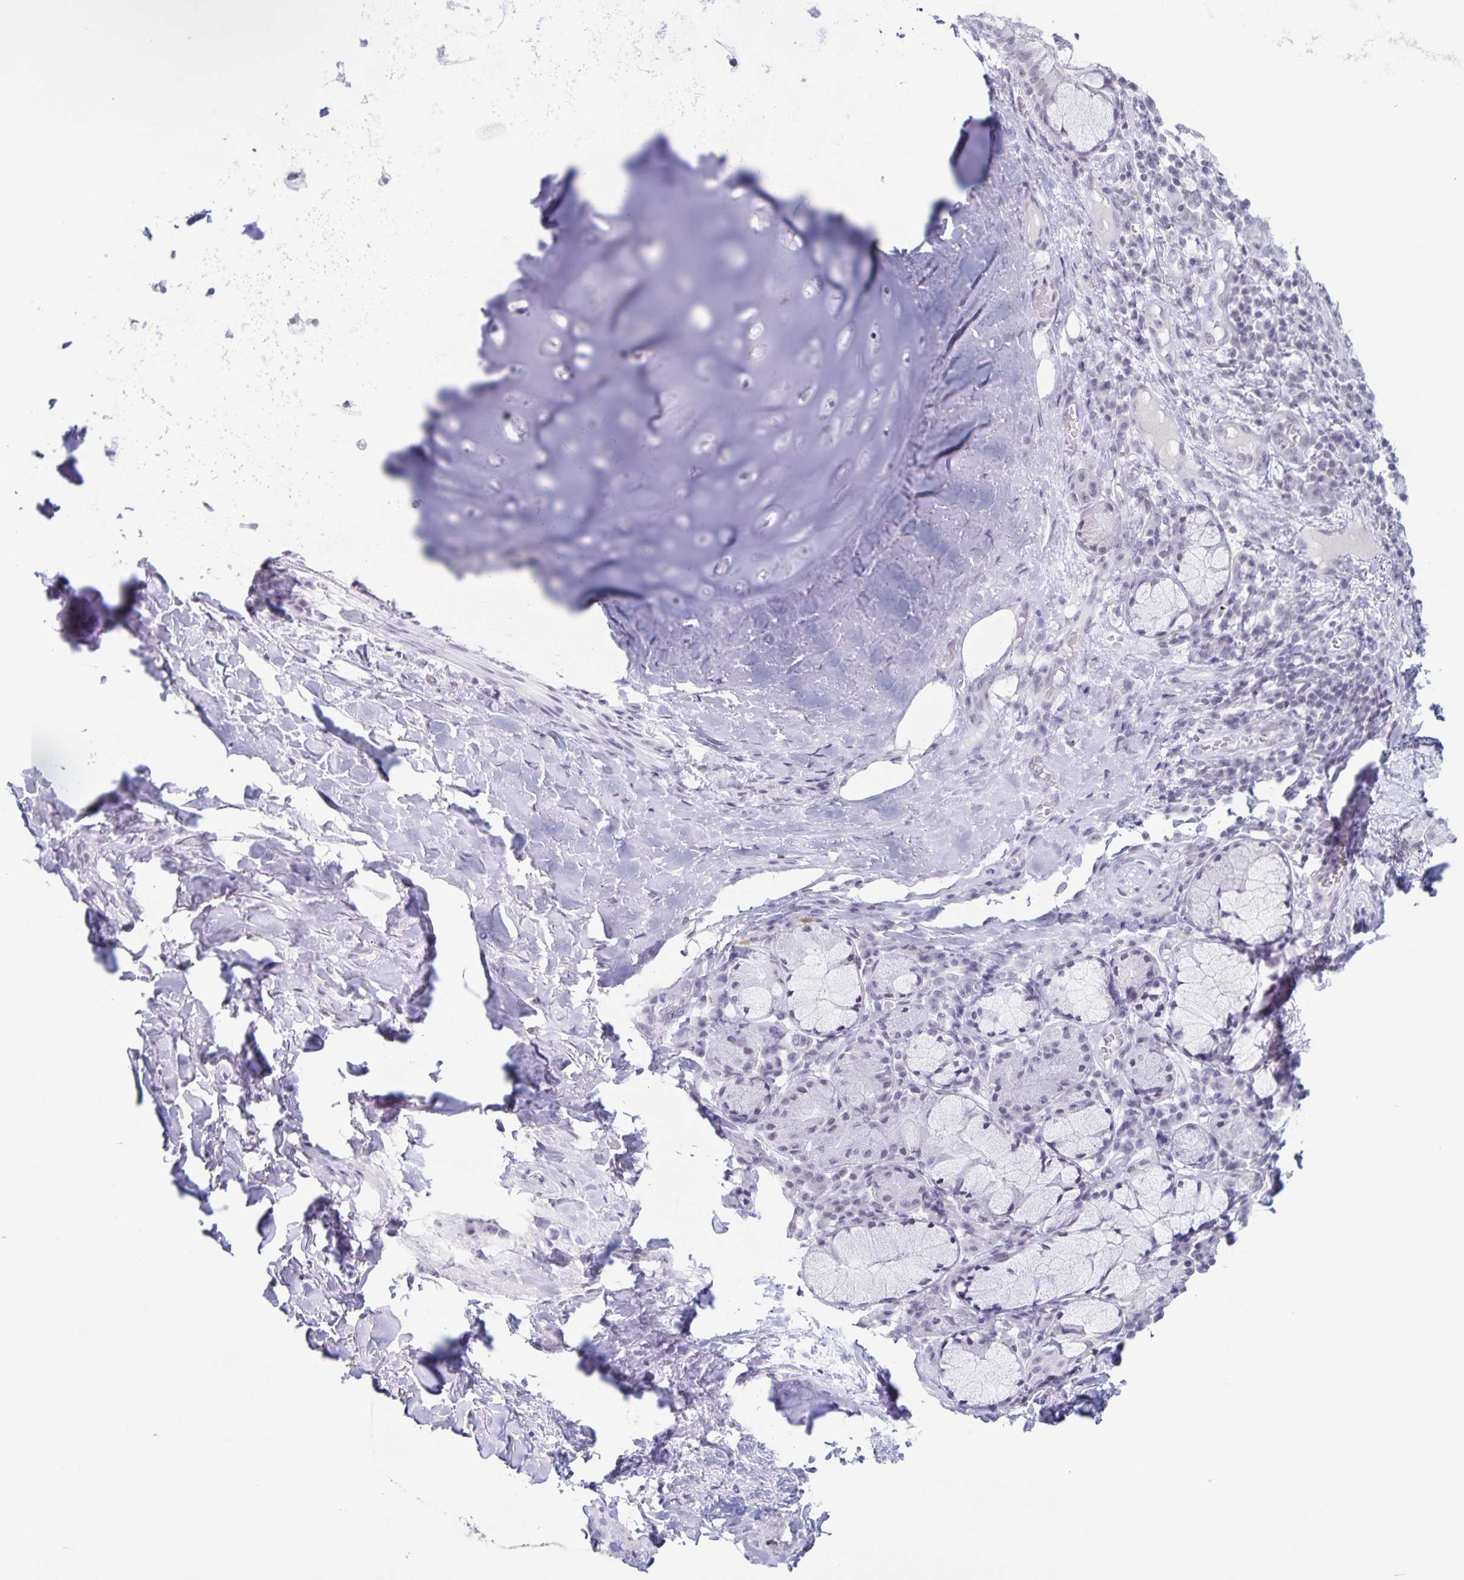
{"staining": {"intensity": "negative", "quantity": "none", "location": "none"}, "tissue": "soft tissue", "cell_type": "Chondrocytes", "image_type": "normal", "snomed": [{"axis": "morphology", "description": "Normal tissue, NOS"}, {"axis": "topography", "description": "Cartilage tissue"}, {"axis": "topography", "description": "Bronchus"}], "caption": "Immunohistochemistry (IHC) of benign soft tissue displays no expression in chondrocytes. The staining was performed using DAB (3,3'-diaminobenzidine) to visualize the protein expression in brown, while the nuclei were stained in blue with hematoxylin (Magnification: 20x).", "gene": "LCE6A", "patient": {"sex": "male", "age": 56}}